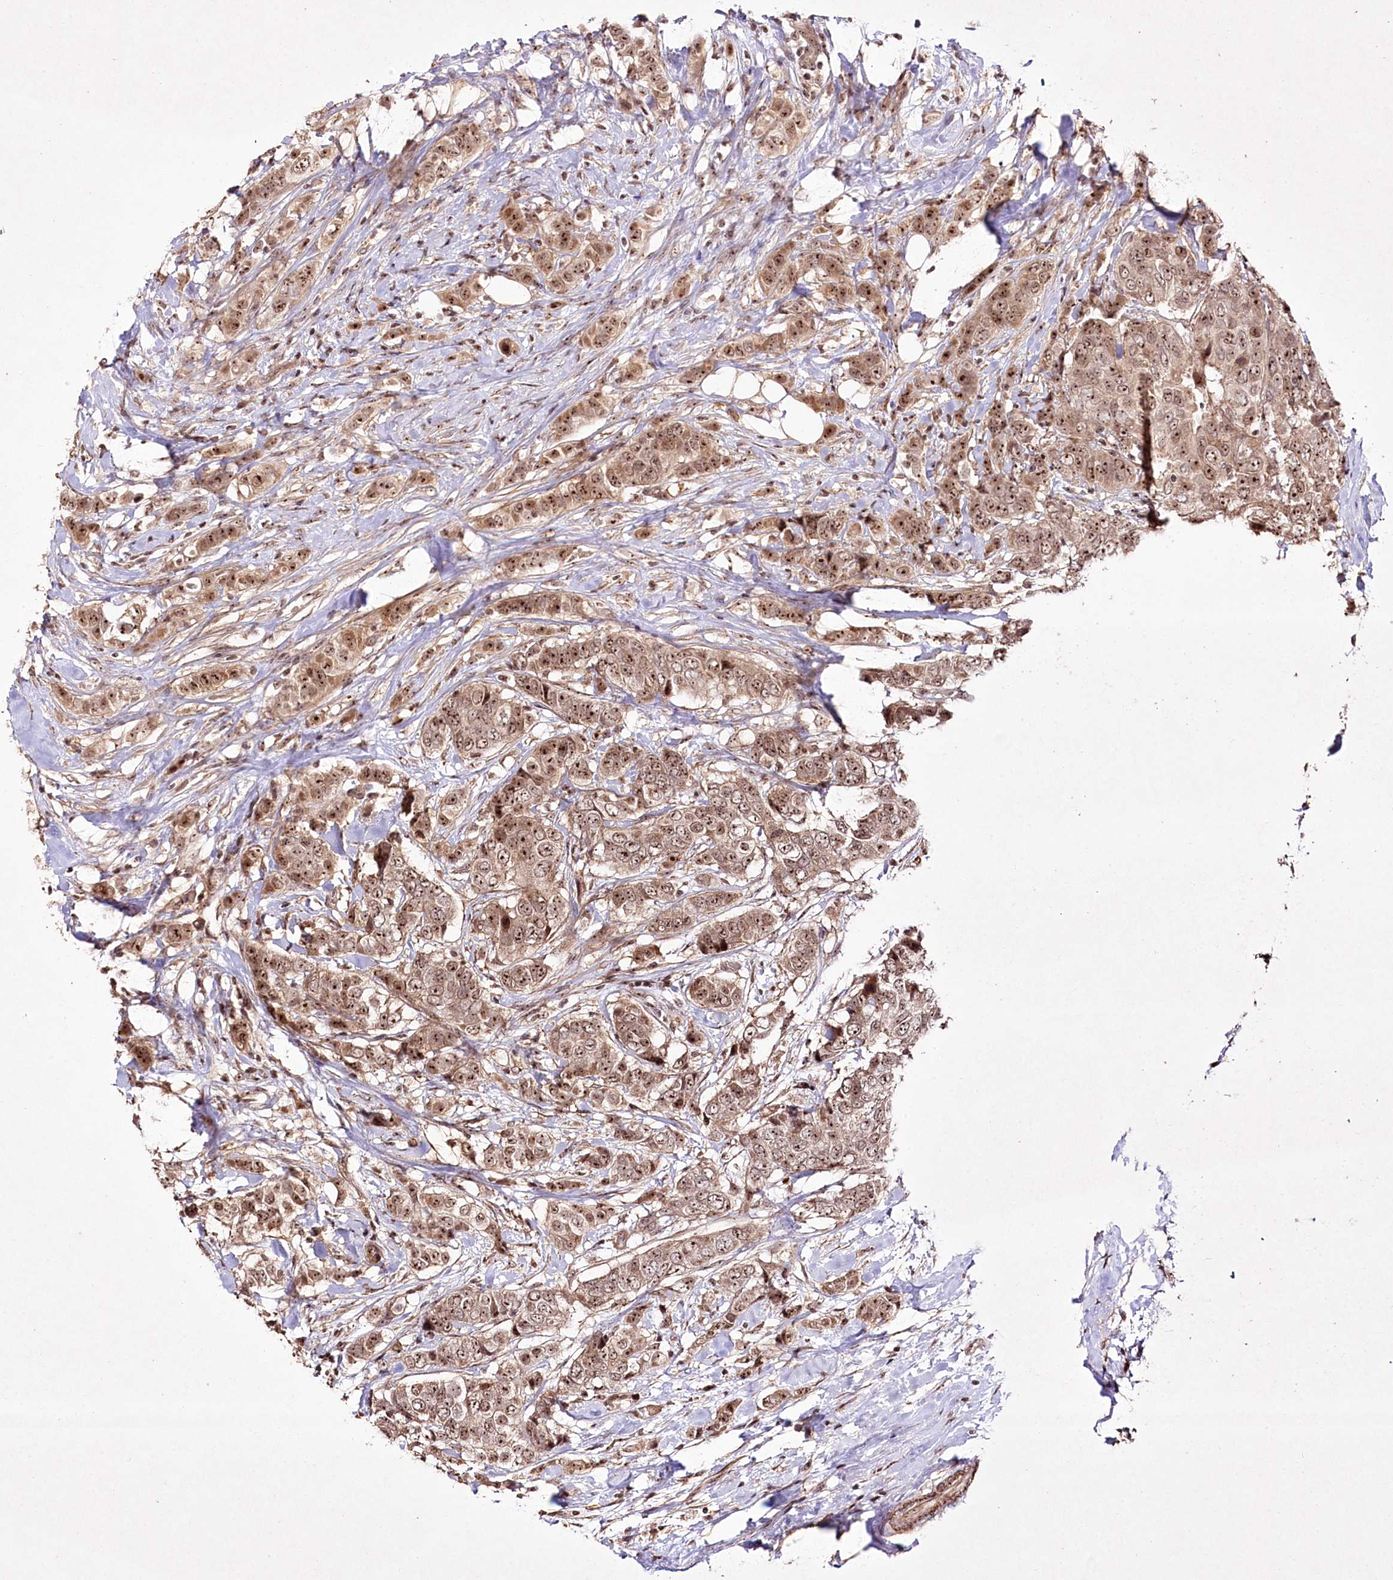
{"staining": {"intensity": "moderate", "quantity": ">75%", "location": "nuclear"}, "tissue": "breast cancer", "cell_type": "Tumor cells", "image_type": "cancer", "snomed": [{"axis": "morphology", "description": "Lobular carcinoma"}, {"axis": "topography", "description": "Breast"}], "caption": "Moderate nuclear positivity for a protein is present in about >75% of tumor cells of lobular carcinoma (breast) using immunohistochemistry (IHC).", "gene": "CCDC59", "patient": {"sex": "female", "age": 51}}